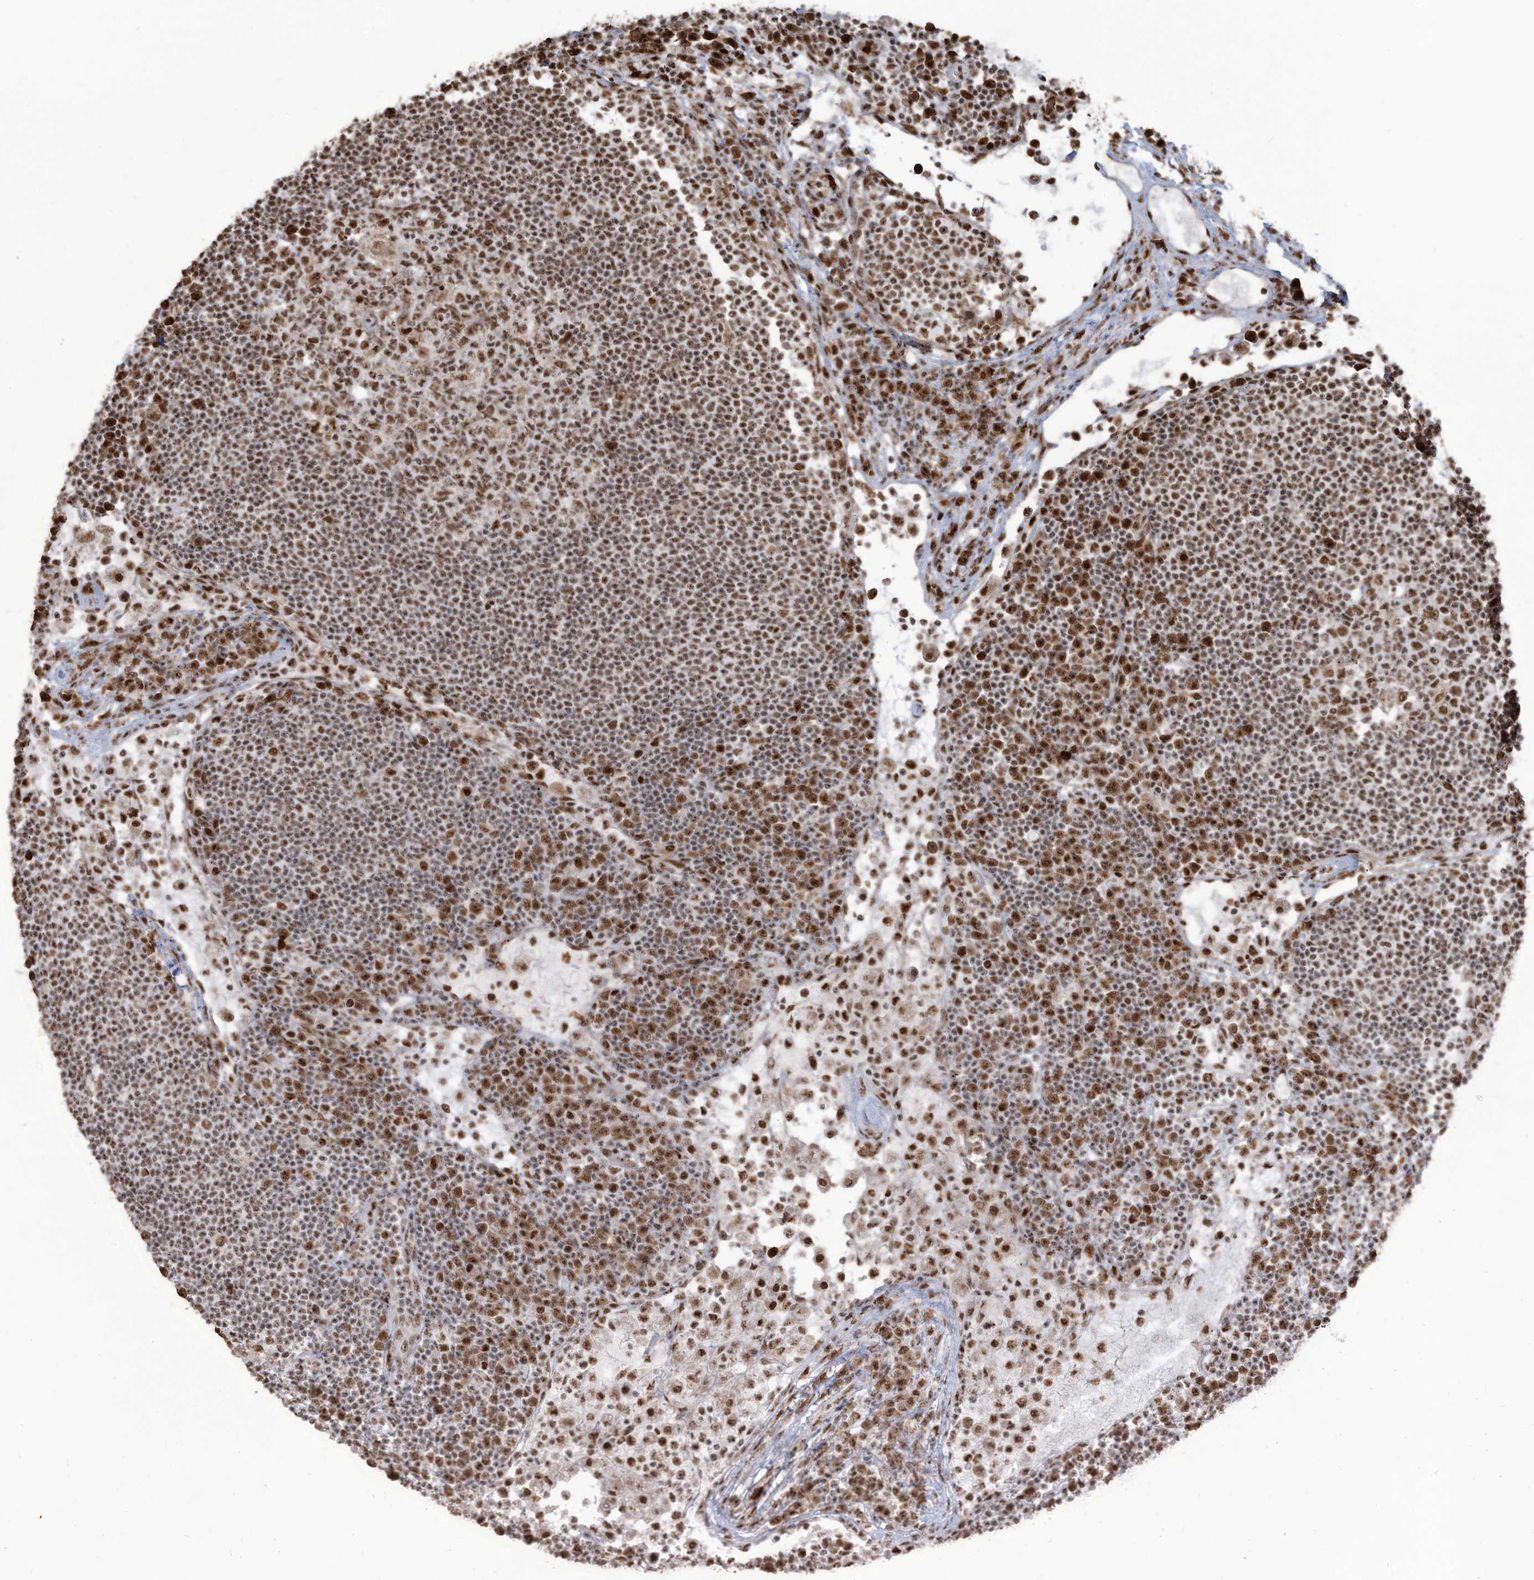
{"staining": {"intensity": "moderate", "quantity": ">75%", "location": "nuclear"}, "tissue": "lymph node", "cell_type": "Germinal center cells", "image_type": "normal", "snomed": [{"axis": "morphology", "description": "Normal tissue, NOS"}, {"axis": "topography", "description": "Lymph node"}], "caption": "The micrograph demonstrates staining of benign lymph node, revealing moderate nuclear protein expression (brown color) within germinal center cells.", "gene": "LBH", "patient": {"sex": "female", "age": 53}}